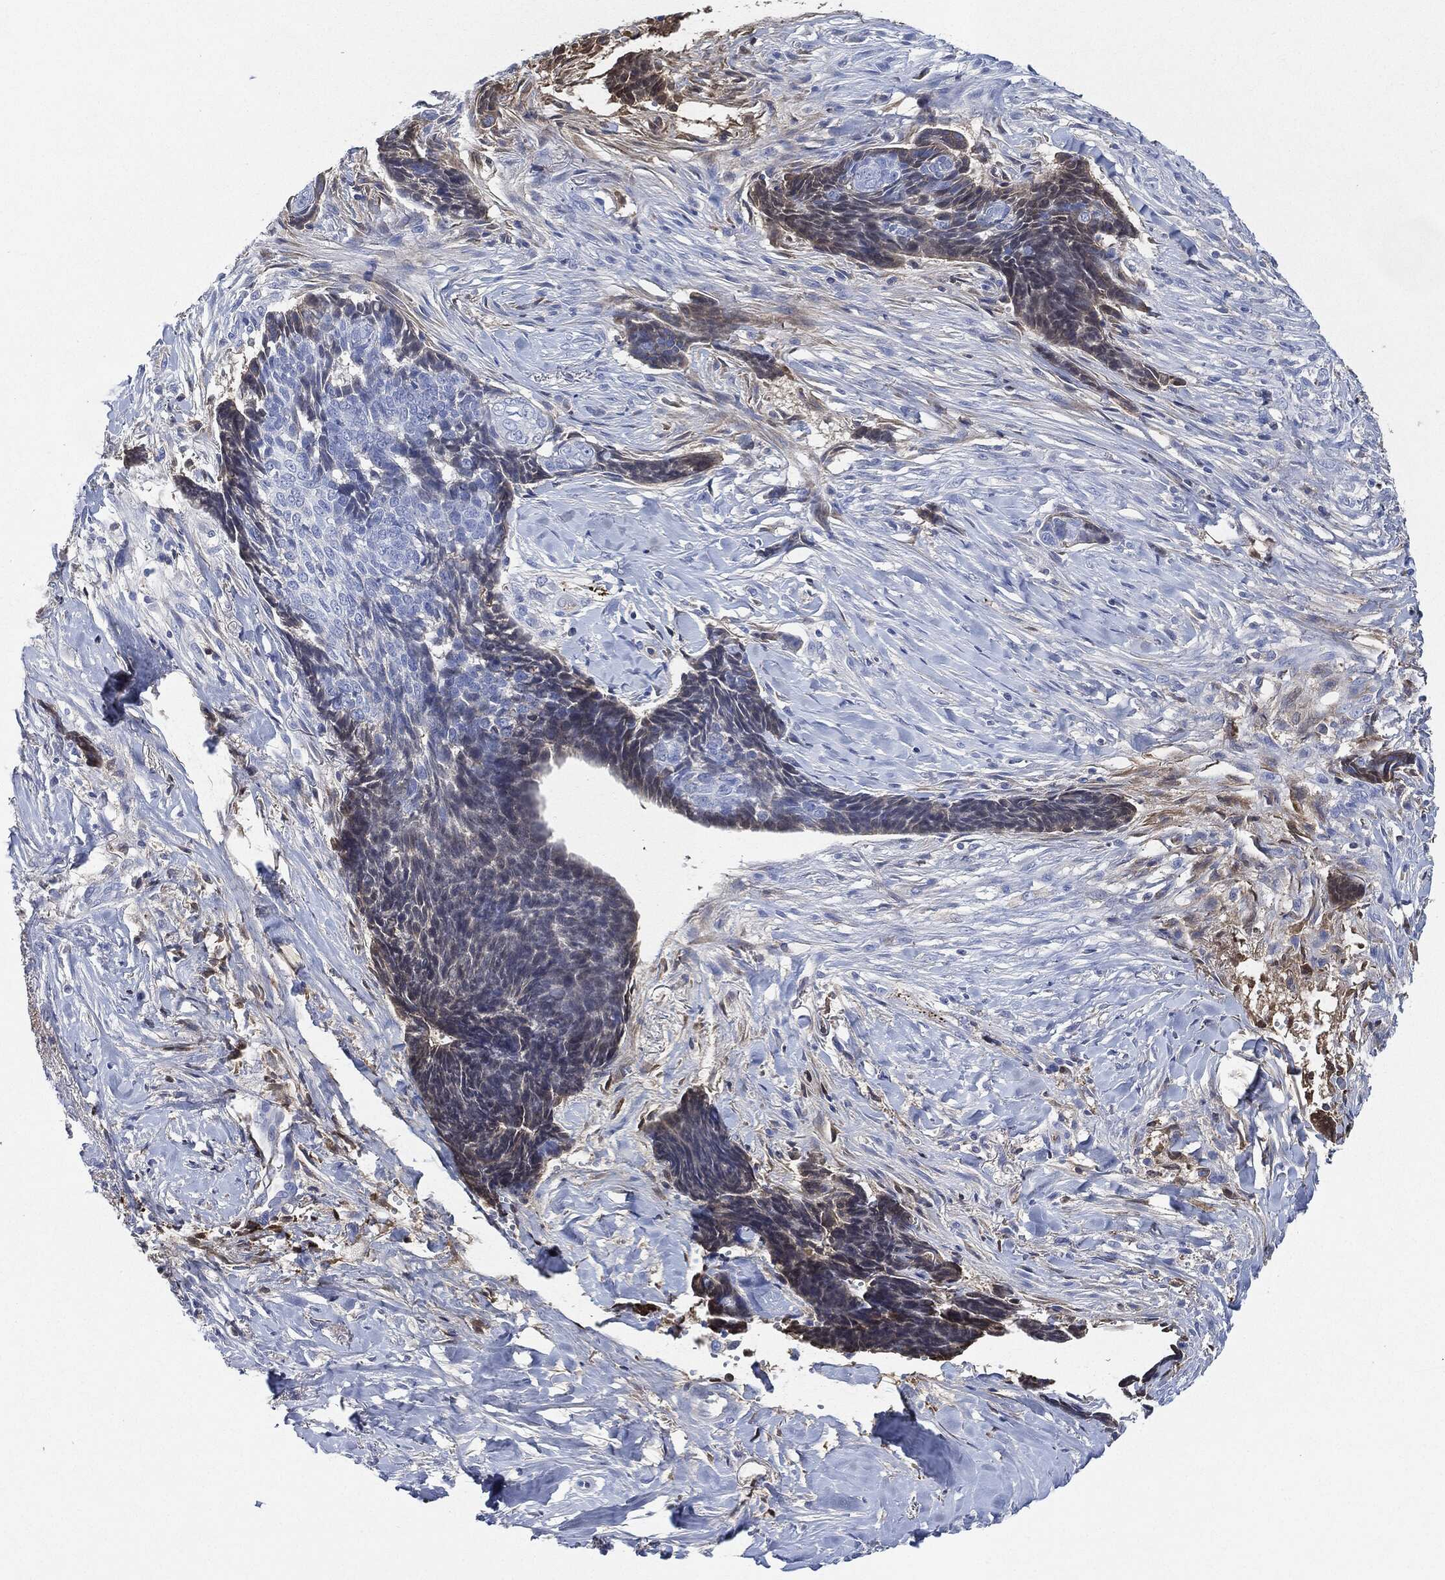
{"staining": {"intensity": "negative", "quantity": "none", "location": "none"}, "tissue": "skin cancer", "cell_type": "Tumor cells", "image_type": "cancer", "snomed": [{"axis": "morphology", "description": "Basal cell carcinoma"}, {"axis": "topography", "description": "Skin"}], "caption": "High magnification brightfield microscopy of skin cancer (basal cell carcinoma) stained with DAB (brown) and counterstained with hematoxylin (blue): tumor cells show no significant expression. (Stains: DAB (3,3'-diaminobenzidine) immunohistochemistry (IHC) with hematoxylin counter stain, Microscopy: brightfield microscopy at high magnification).", "gene": "IGLV6-57", "patient": {"sex": "male", "age": 86}}